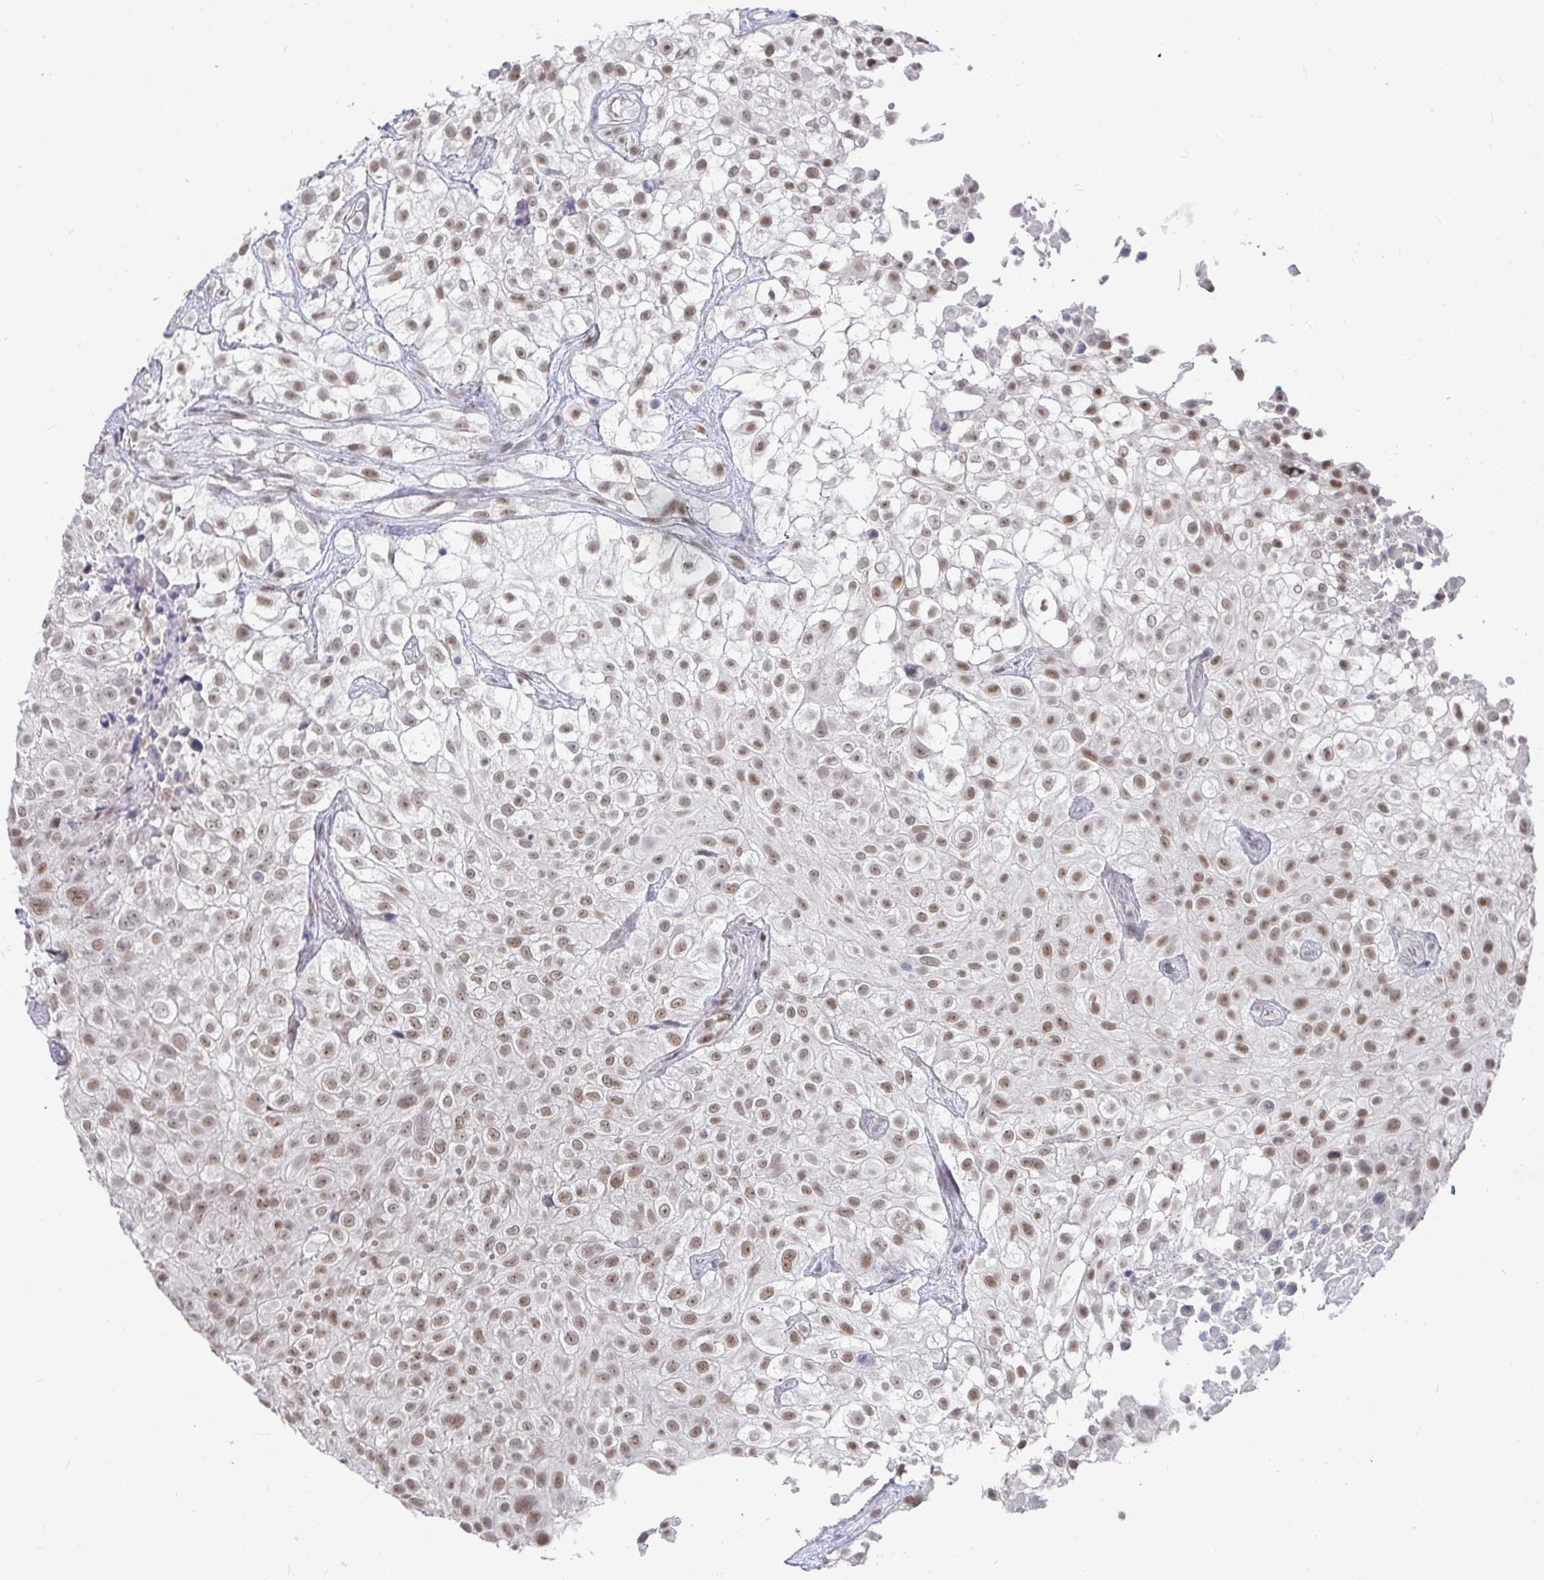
{"staining": {"intensity": "weak", "quantity": ">75%", "location": "nuclear"}, "tissue": "urothelial cancer", "cell_type": "Tumor cells", "image_type": "cancer", "snomed": [{"axis": "morphology", "description": "Urothelial carcinoma, High grade"}, {"axis": "topography", "description": "Urinary bladder"}], "caption": "High-grade urothelial carcinoma stained with DAB (3,3'-diaminobenzidine) immunohistochemistry (IHC) demonstrates low levels of weak nuclear expression in approximately >75% of tumor cells.", "gene": "RCOR1", "patient": {"sex": "male", "age": 56}}